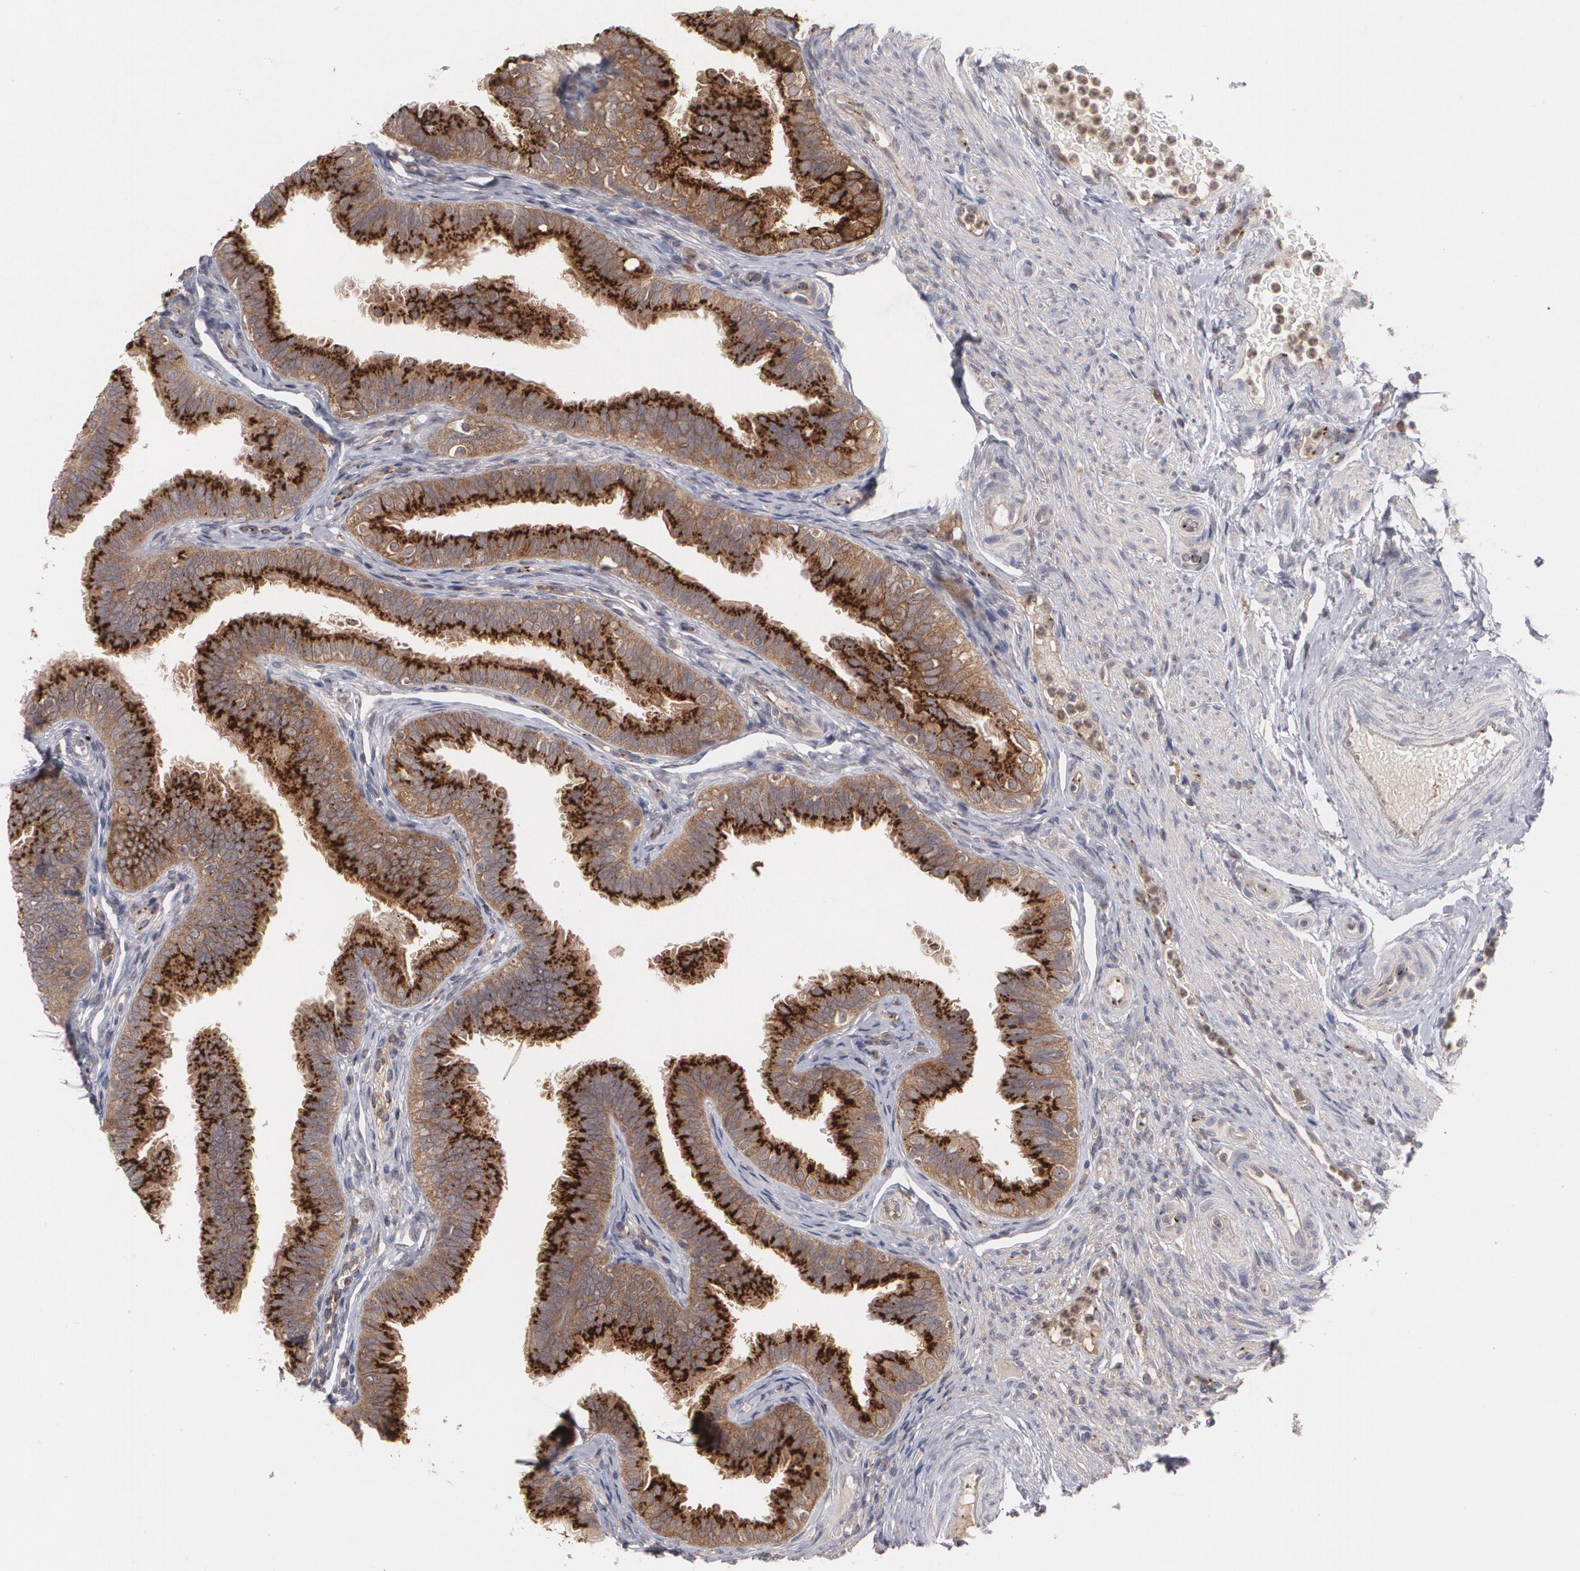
{"staining": {"intensity": "strong", "quantity": "25%-75%", "location": "cytoplasmic/membranous"}, "tissue": "fallopian tube", "cell_type": "Glandular cells", "image_type": "normal", "snomed": [{"axis": "morphology", "description": "Normal tissue, NOS"}, {"axis": "morphology", "description": "Dermoid, NOS"}, {"axis": "topography", "description": "Fallopian tube"}], "caption": "Glandular cells demonstrate strong cytoplasmic/membranous positivity in approximately 25%-75% of cells in unremarkable fallopian tube.", "gene": "HTT", "patient": {"sex": "female", "age": 33}}